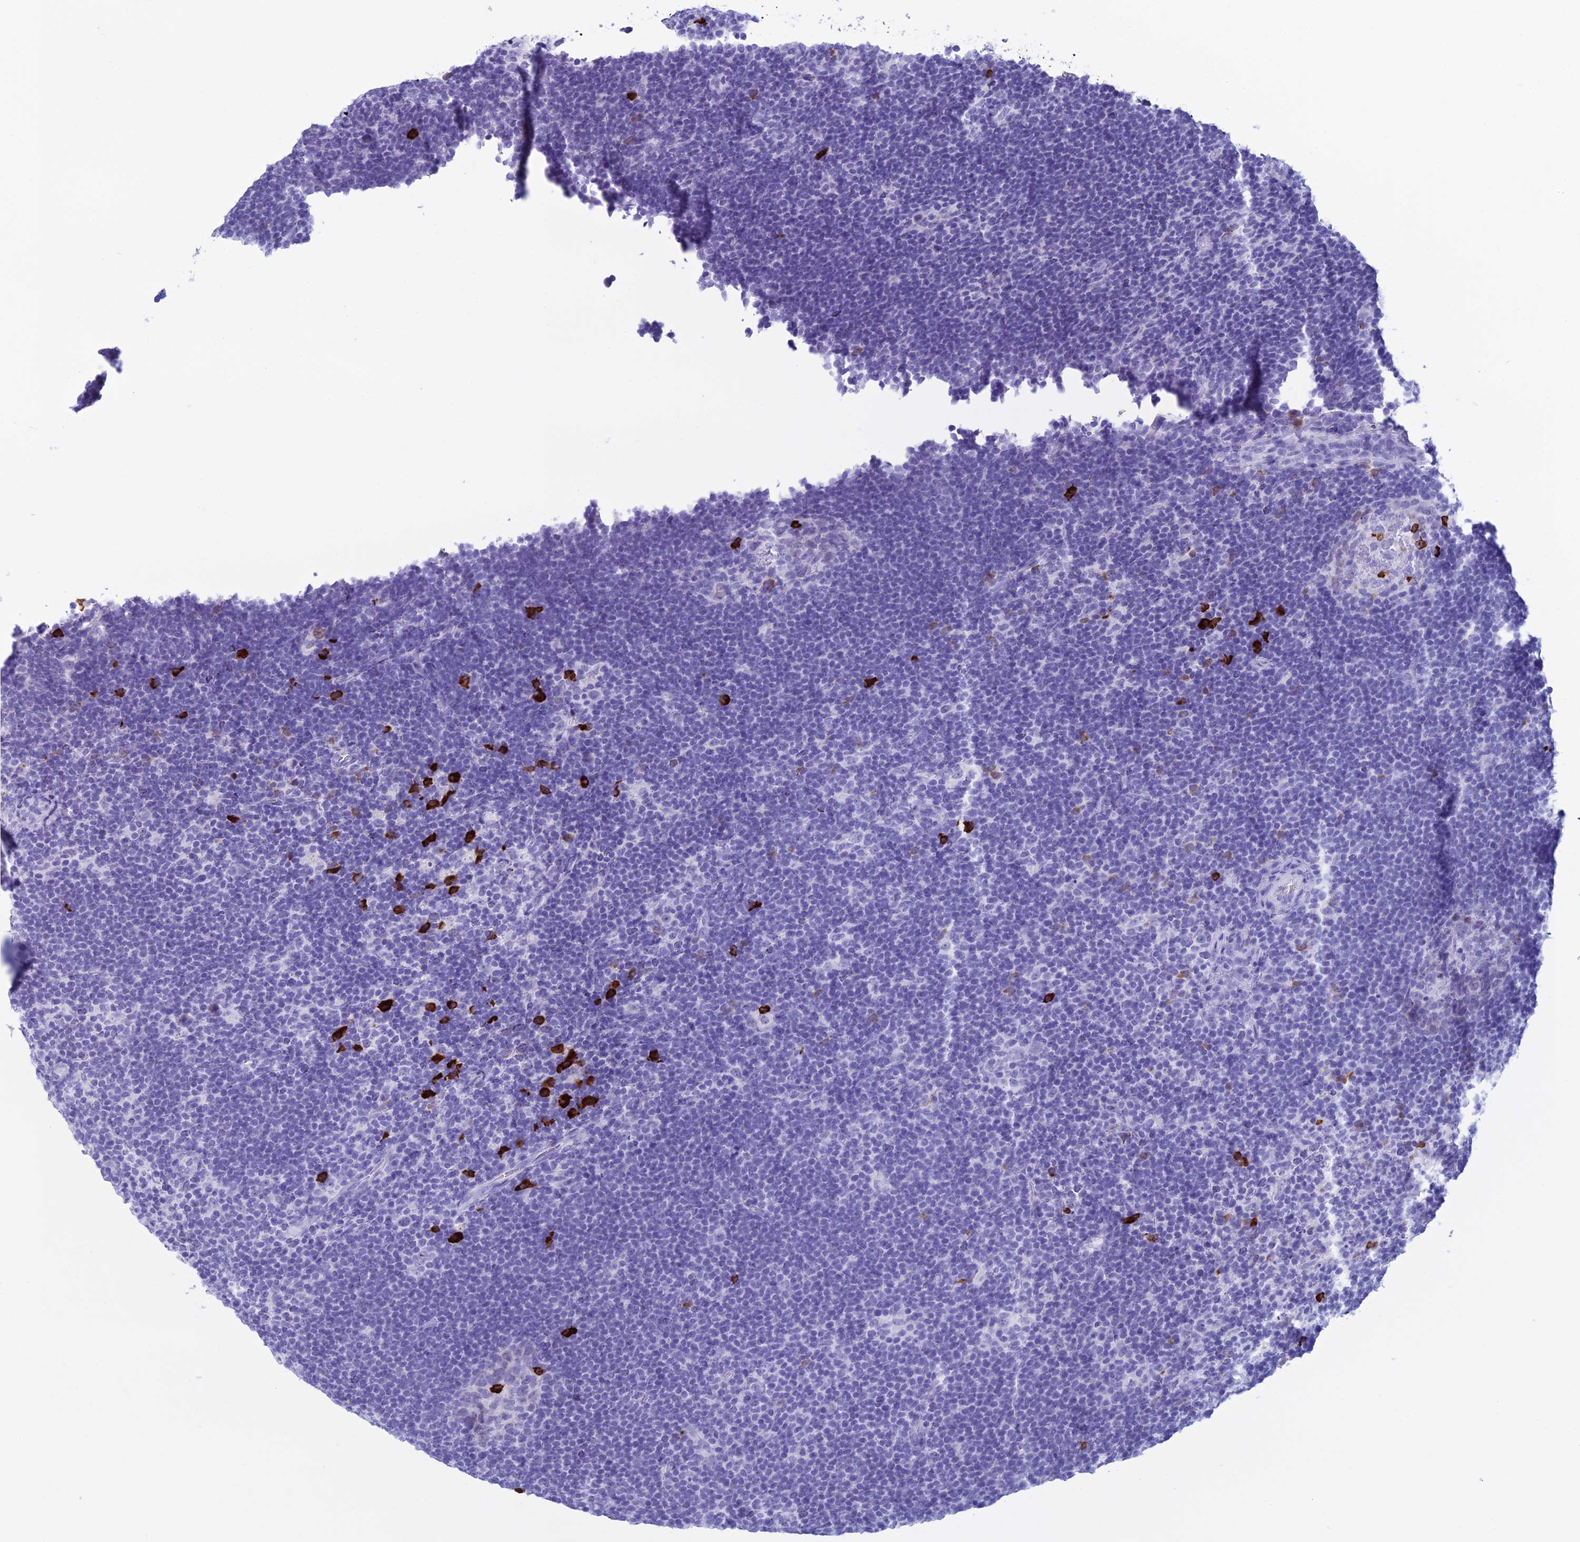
{"staining": {"intensity": "negative", "quantity": "none", "location": "none"}, "tissue": "lymphoma", "cell_type": "Tumor cells", "image_type": "cancer", "snomed": [{"axis": "morphology", "description": "Hodgkin's disease, NOS"}, {"axis": "topography", "description": "Lymph node"}], "caption": "High power microscopy image of an IHC image of Hodgkin's disease, revealing no significant staining in tumor cells. (DAB (3,3'-diaminobenzidine) immunohistochemistry (IHC), high magnification).", "gene": "MZB1", "patient": {"sex": "female", "age": 57}}